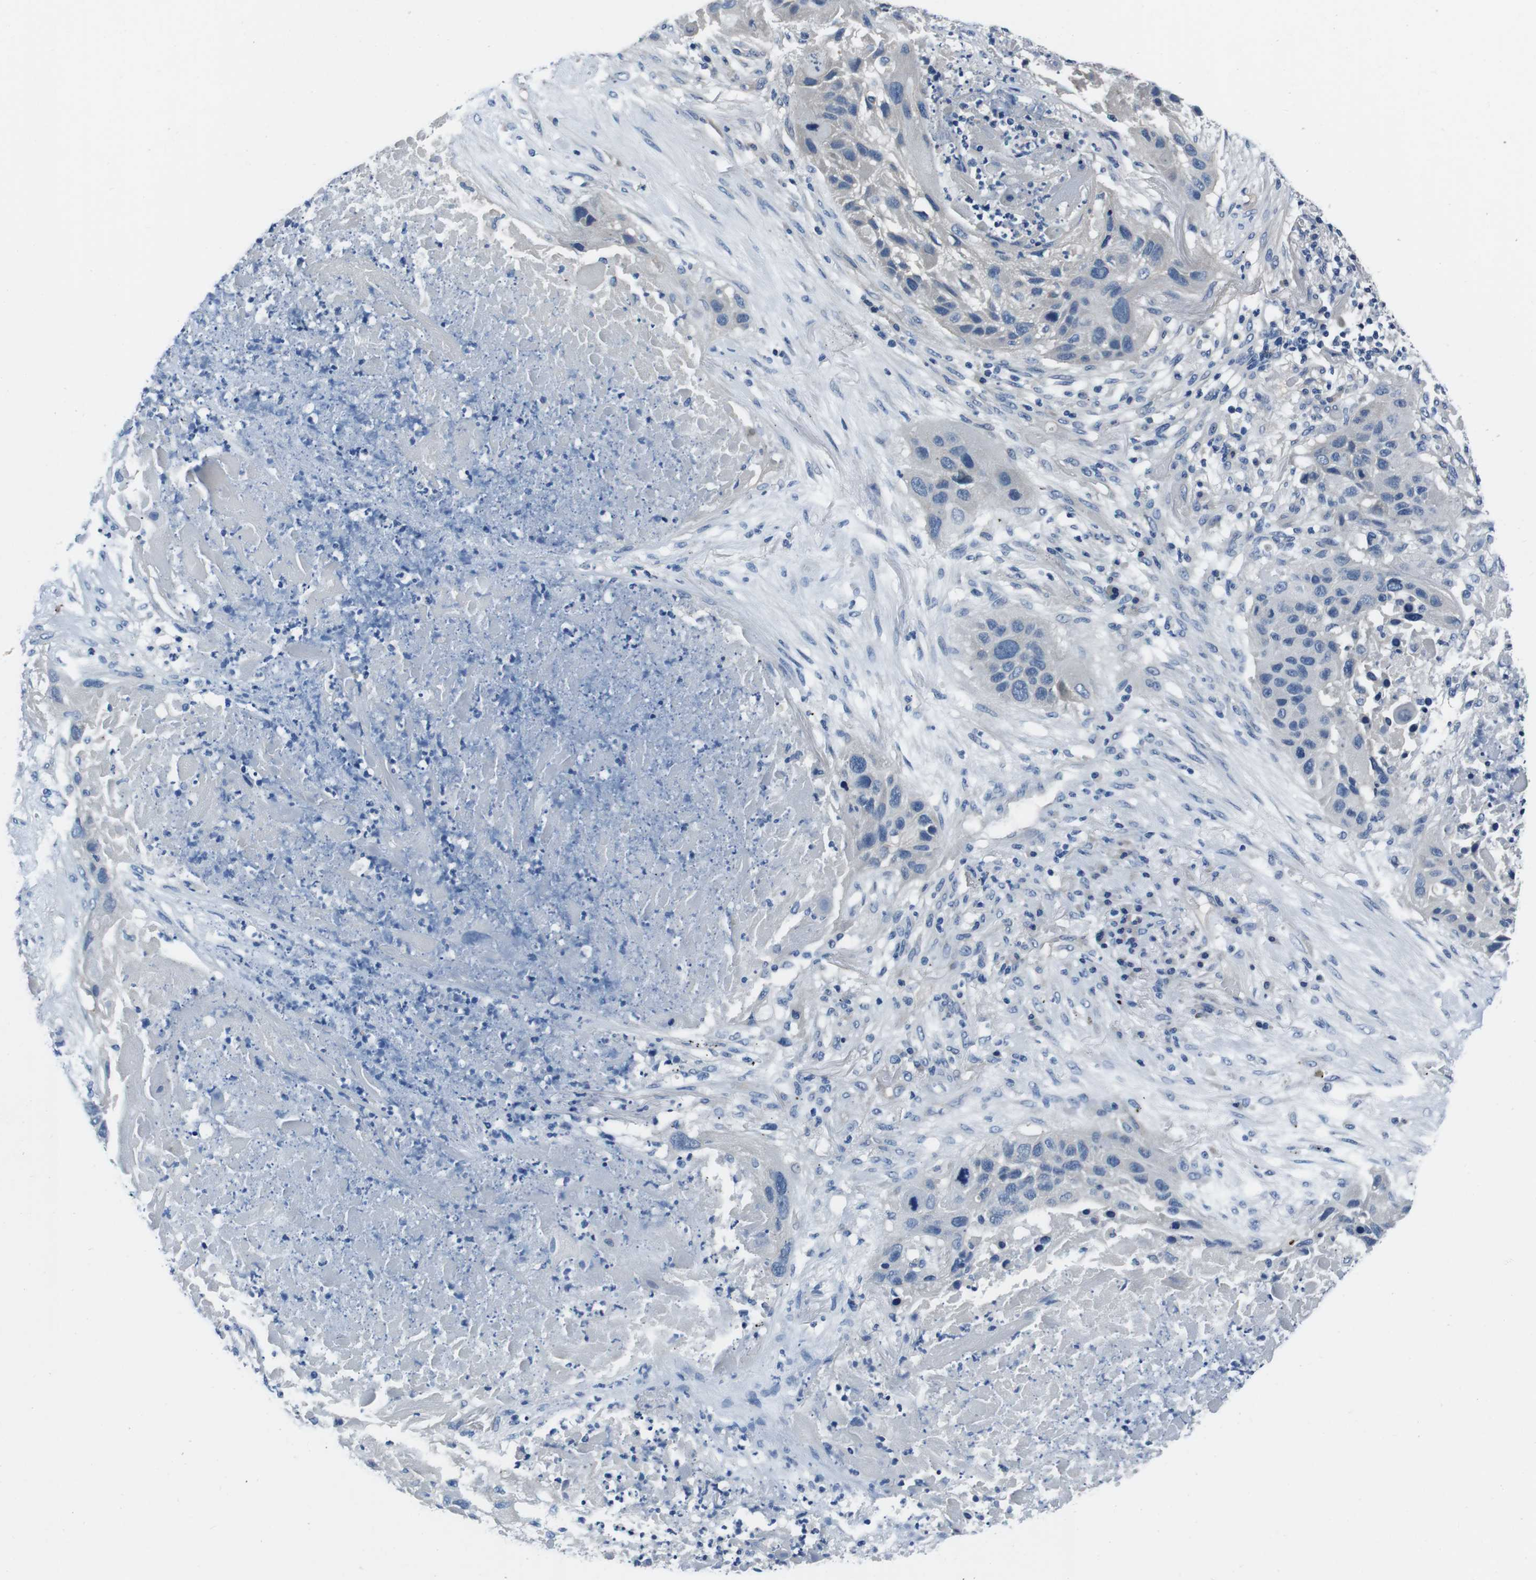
{"staining": {"intensity": "negative", "quantity": "none", "location": "none"}, "tissue": "lung cancer", "cell_type": "Tumor cells", "image_type": "cancer", "snomed": [{"axis": "morphology", "description": "Squamous cell carcinoma, NOS"}, {"axis": "topography", "description": "Lung"}], "caption": "Tumor cells are negative for protein expression in human lung cancer.", "gene": "CASQ1", "patient": {"sex": "male", "age": 57}}